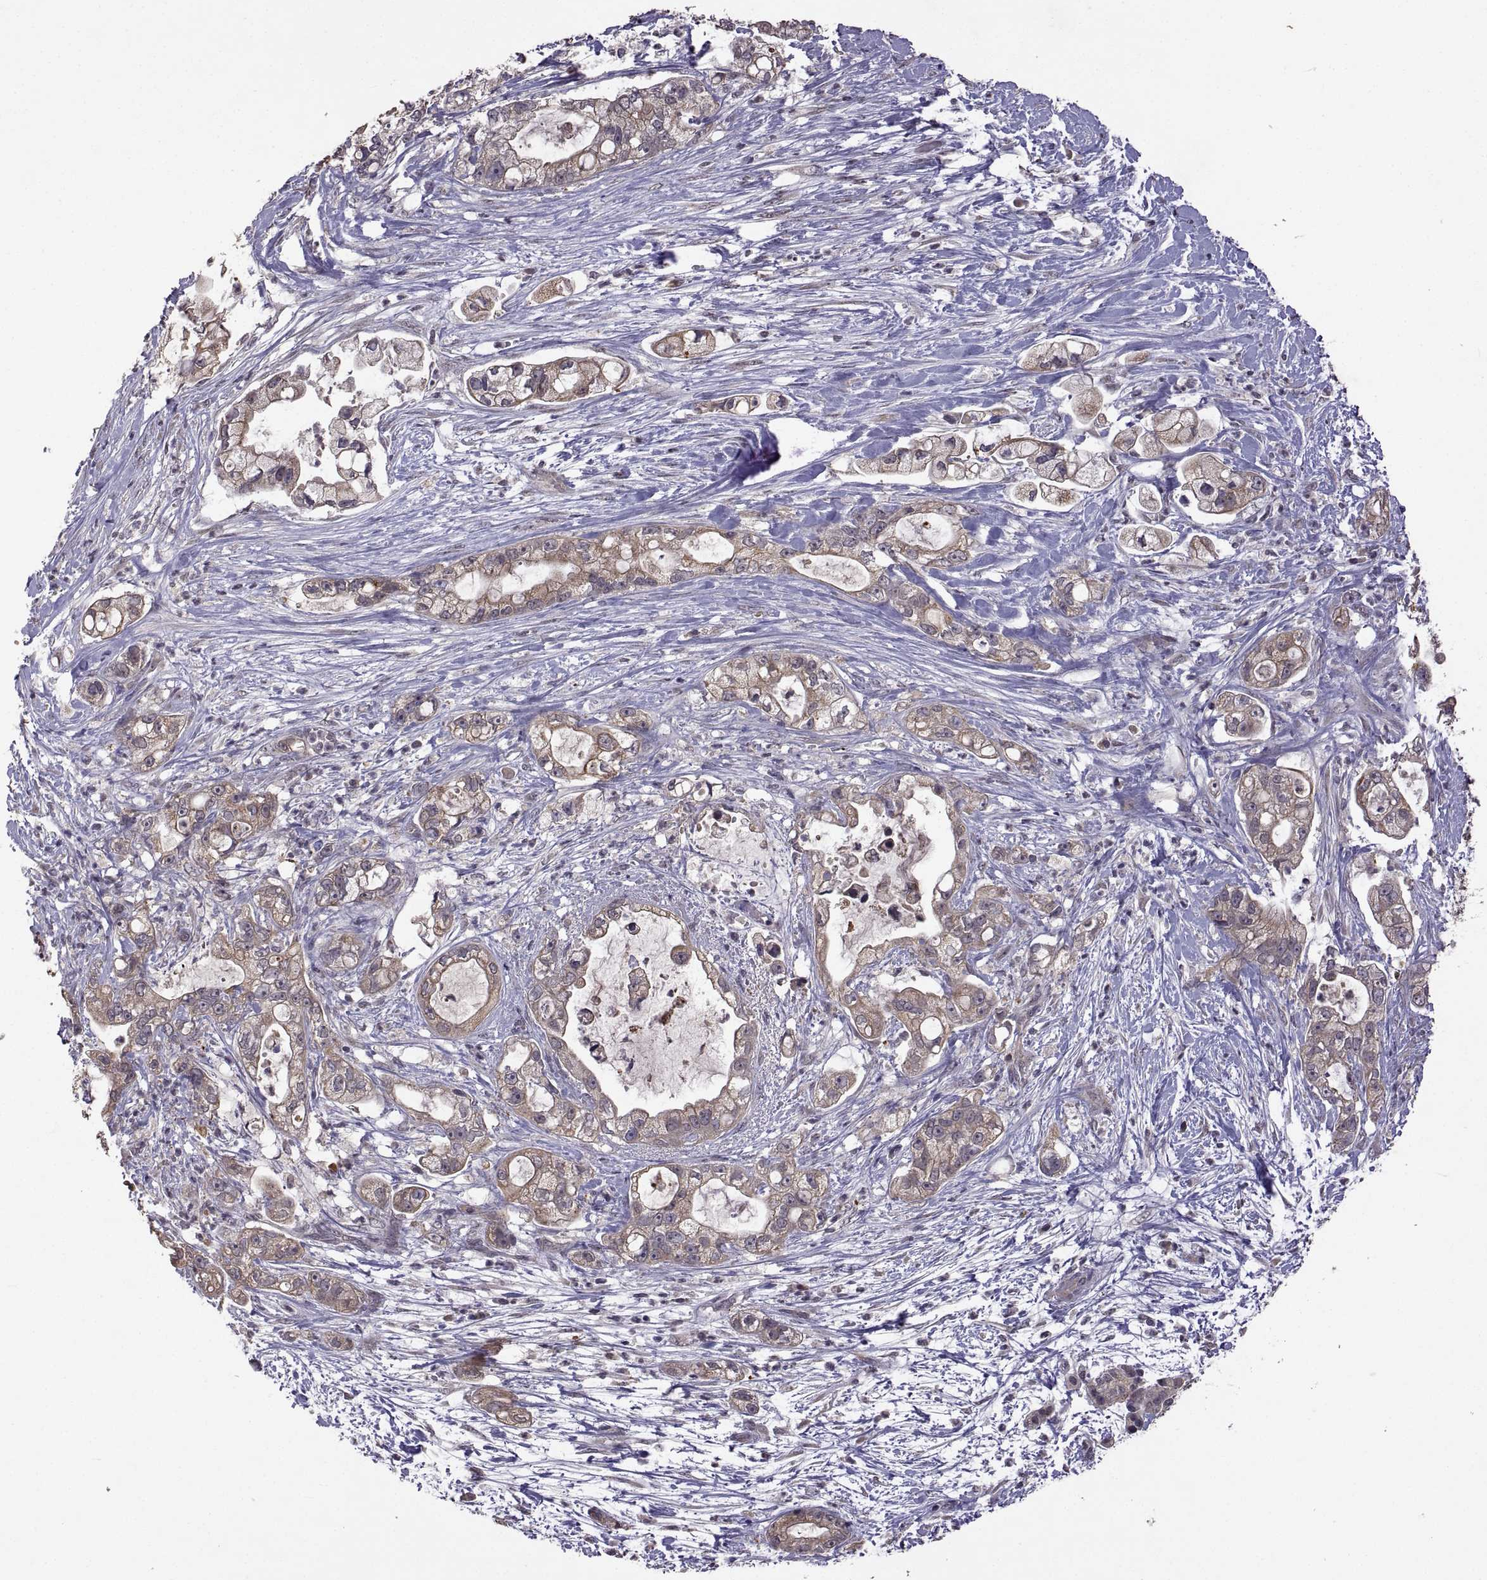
{"staining": {"intensity": "moderate", "quantity": "25%-75%", "location": "cytoplasmic/membranous"}, "tissue": "pancreatic cancer", "cell_type": "Tumor cells", "image_type": "cancer", "snomed": [{"axis": "morphology", "description": "Adenocarcinoma, NOS"}, {"axis": "topography", "description": "Pancreas"}], "caption": "Immunohistochemistry of pancreatic cancer (adenocarcinoma) reveals medium levels of moderate cytoplasmic/membranous staining in about 25%-75% of tumor cells.", "gene": "LAMA1", "patient": {"sex": "female", "age": 69}}